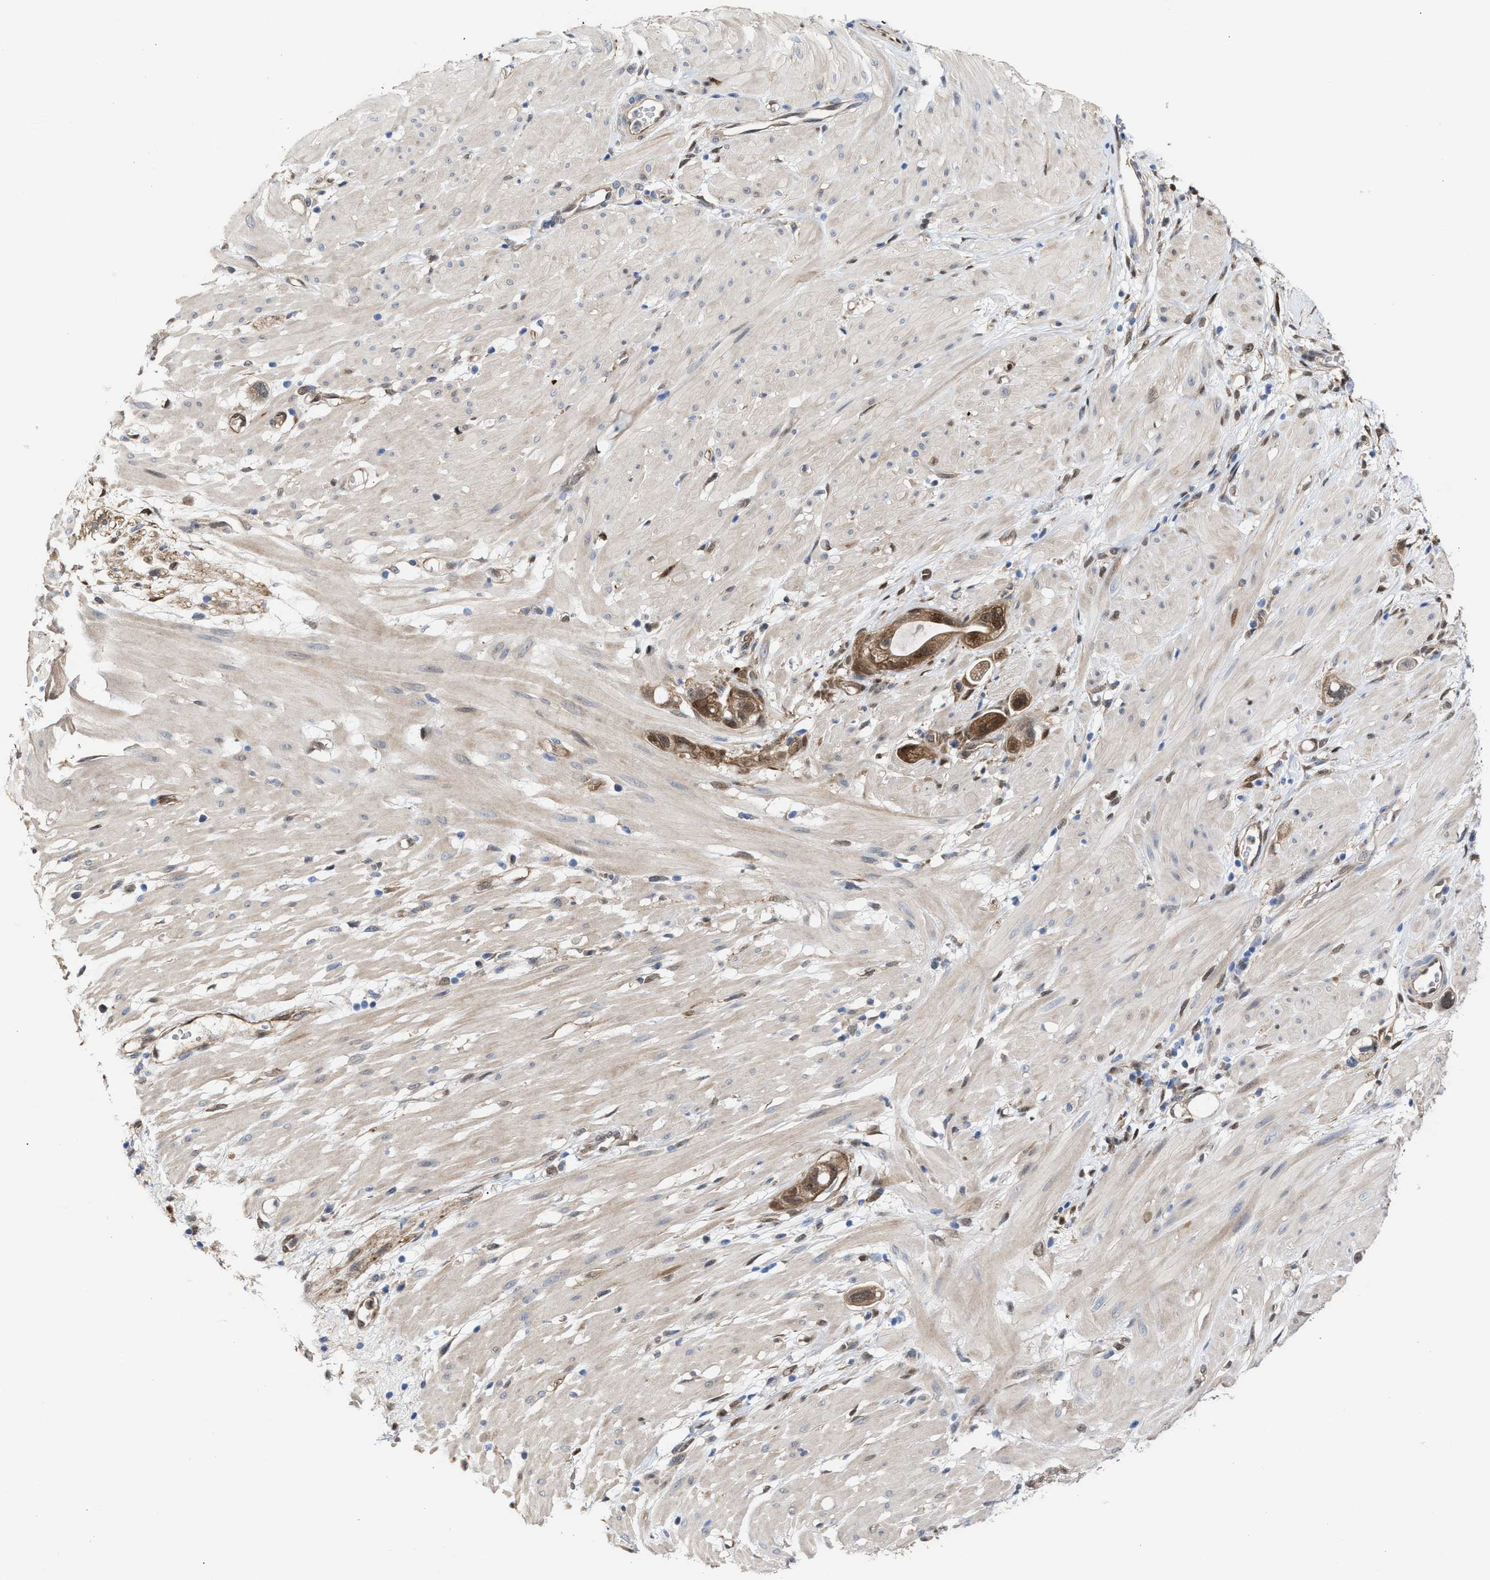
{"staining": {"intensity": "moderate", "quantity": ">75%", "location": "cytoplasmic/membranous,nuclear"}, "tissue": "stomach cancer", "cell_type": "Tumor cells", "image_type": "cancer", "snomed": [{"axis": "morphology", "description": "Adenocarcinoma, NOS"}, {"axis": "topography", "description": "Stomach"}, {"axis": "topography", "description": "Stomach, lower"}], "caption": "Tumor cells demonstrate medium levels of moderate cytoplasmic/membranous and nuclear staining in about >75% of cells in stomach cancer.", "gene": "TP53I3", "patient": {"sex": "female", "age": 48}}